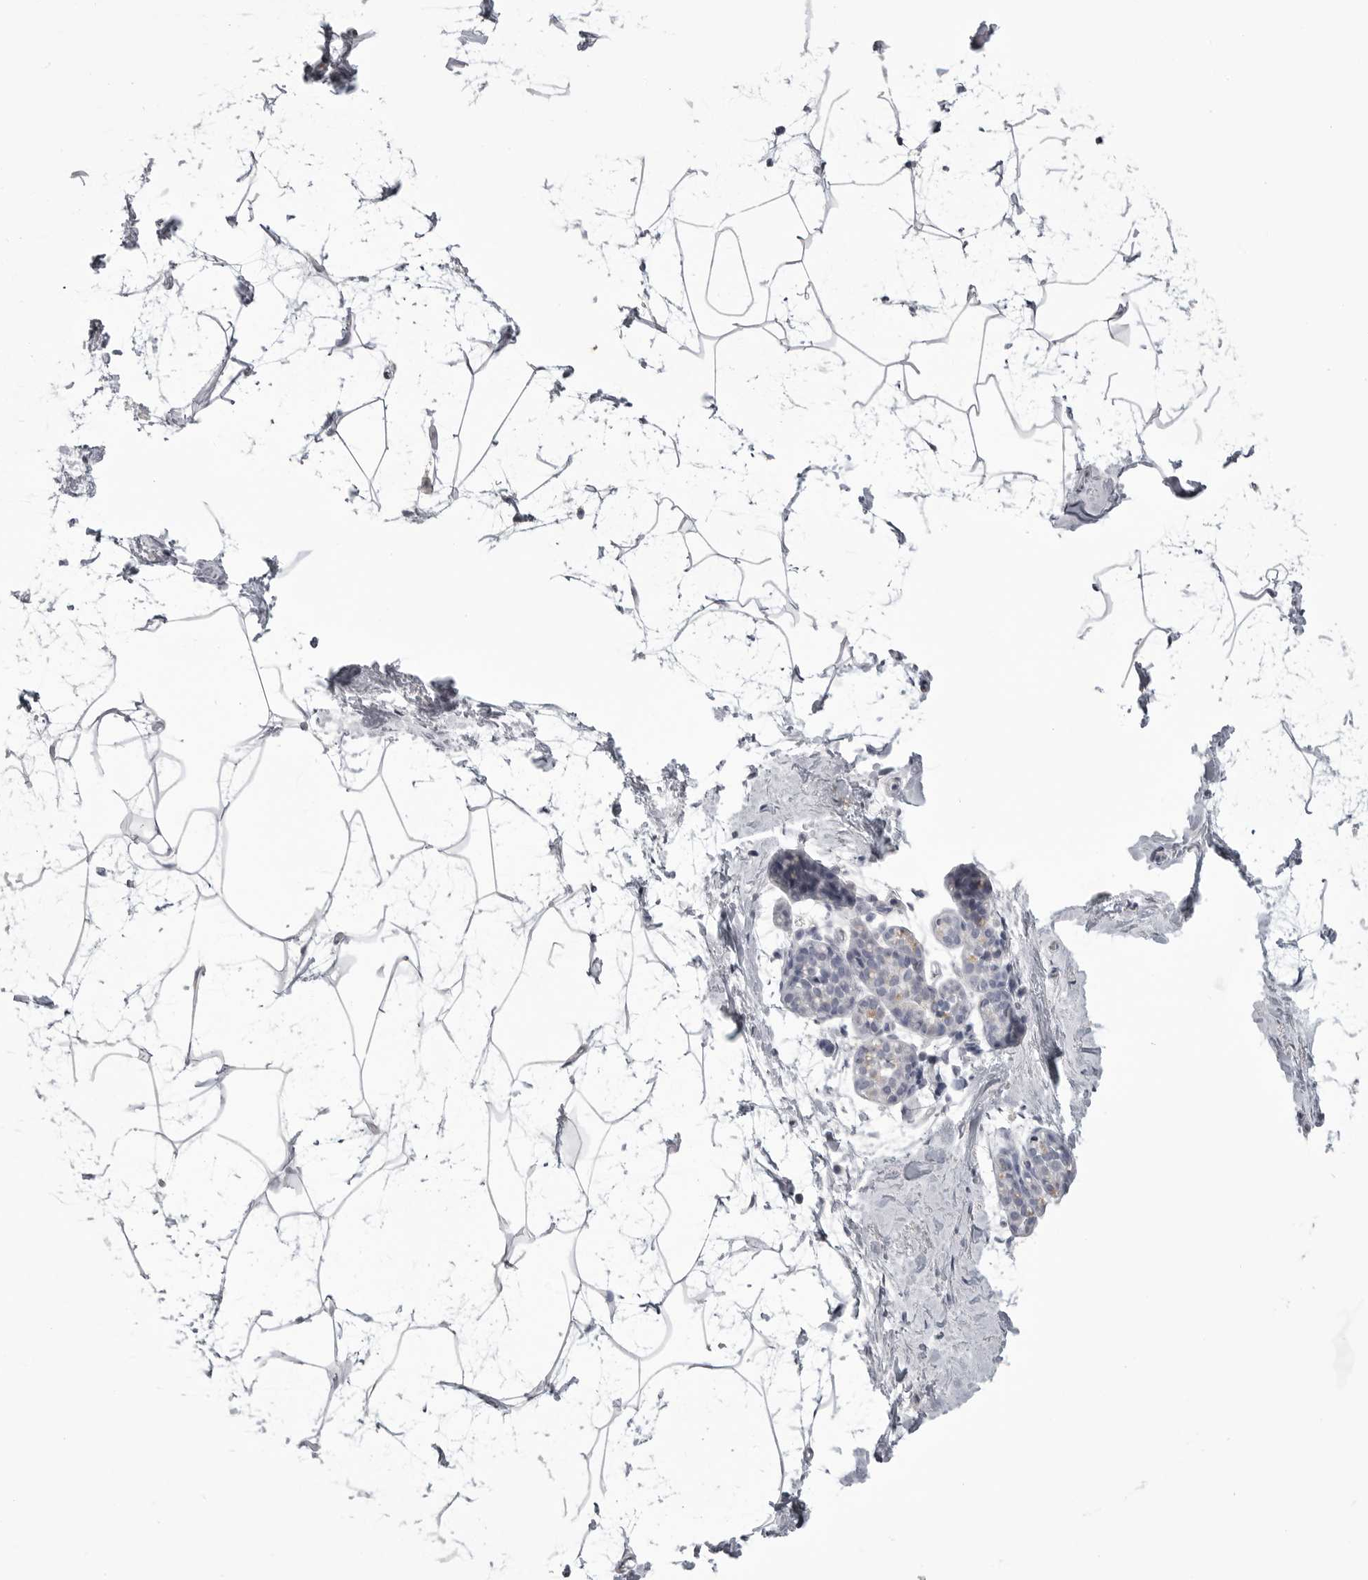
{"staining": {"intensity": "negative", "quantity": "none", "location": "none"}, "tissue": "breast", "cell_type": "Adipocytes", "image_type": "normal", "snomed": [{"axis": "morphology", "description": "Normal tissue, NOS"}, {"axis": "topography", "description": "Breast"}], "caption": "Immunohistochemistry photomicrograph of normal human breast stained for a protein (brown), which reveals no positivity in adipocytes.", "gene": "TIMP1", "patient": {"sex": "female", "age": 62}}